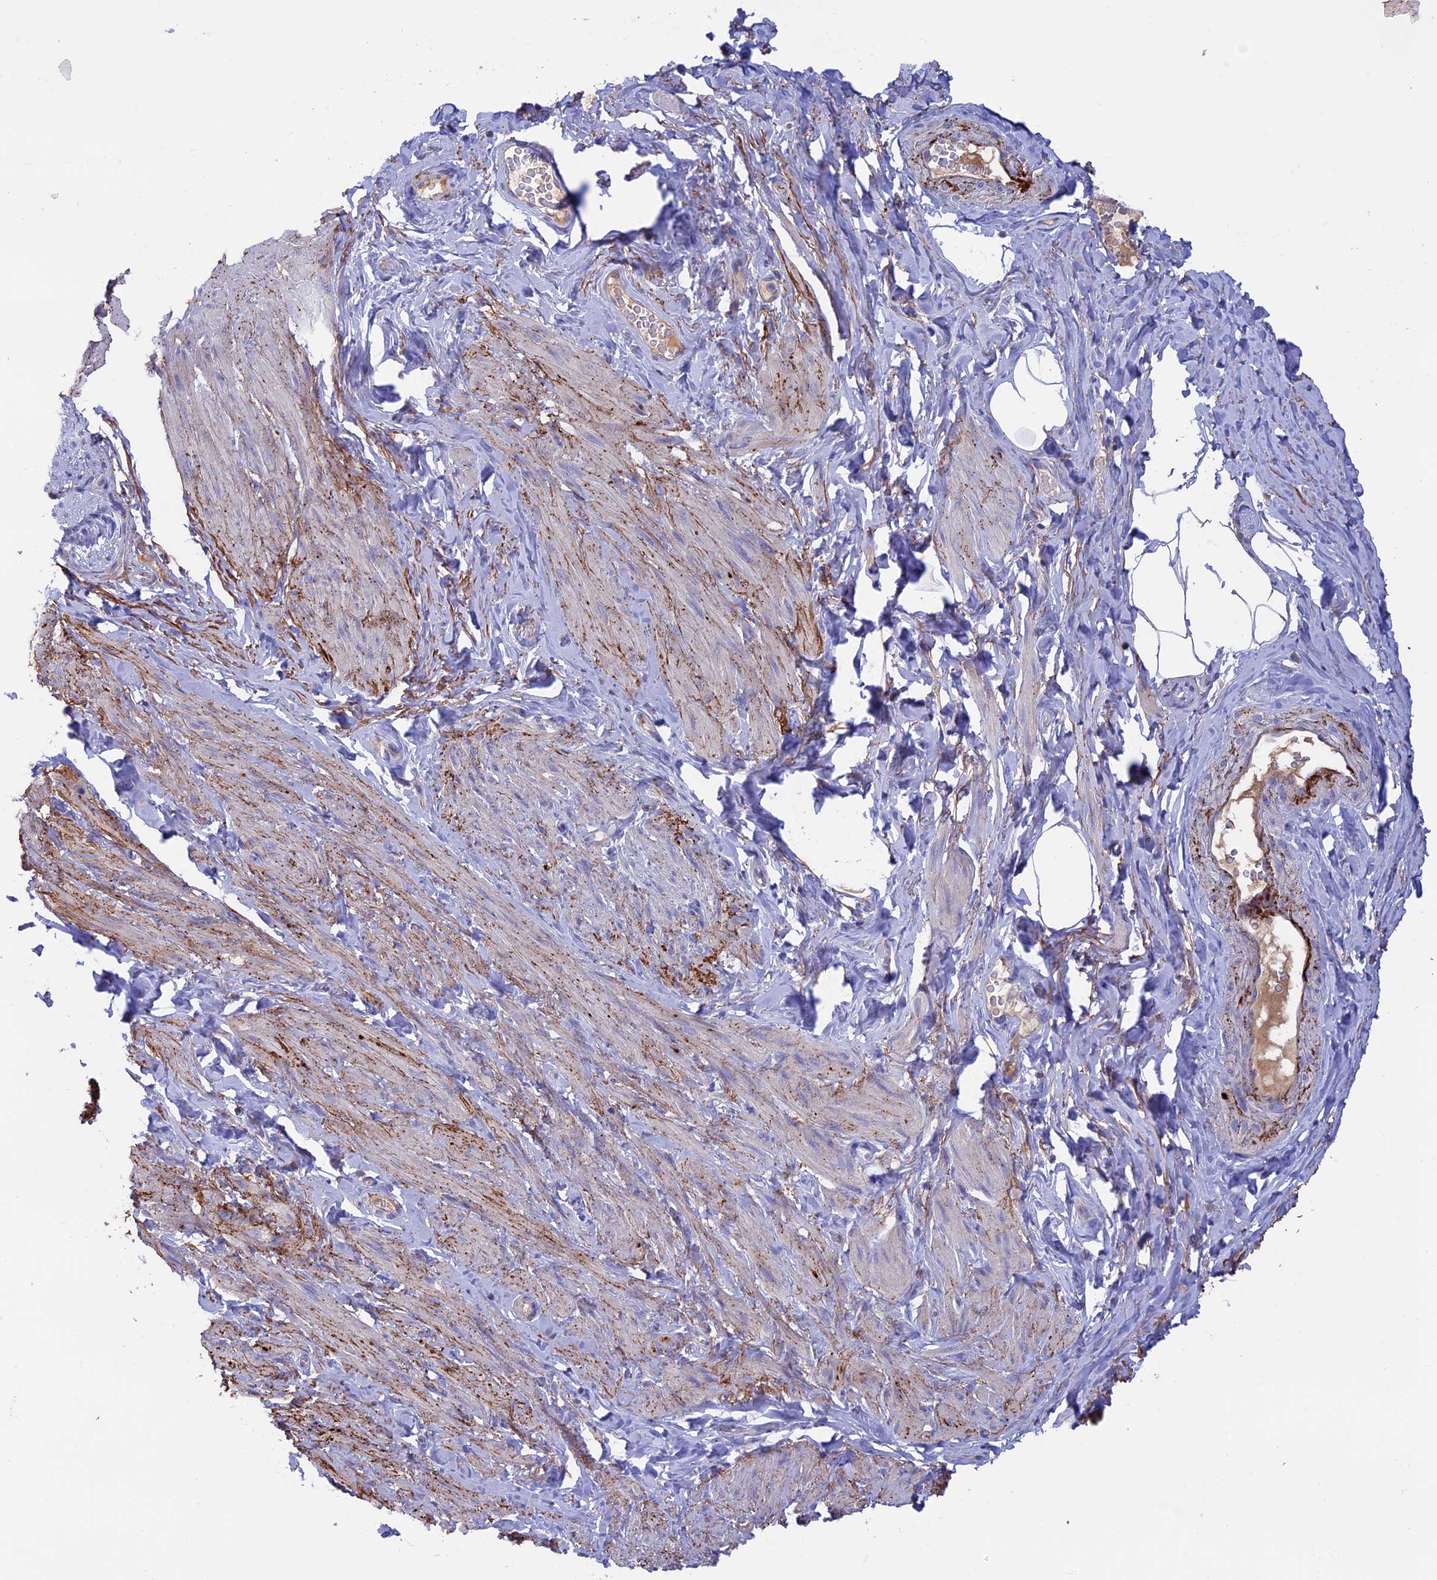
{"staining": {"intensity": "moderate", "quantity": "25%-75%", "location": "cytoplasmic/membranous"}, "tissue": "smooth muscle", "cell_type": "Smooth muscle cells", "image_type": "normal", "snomed": [{"axis": "morphology", "description": "Normal tissue, NOS"}, {"axis": "topography", "description": "Smooth muscle"}, {"axis": "topography", "description": "Peripheral nerve tissue"}], "caption": "Smooth muscle stained with DAB immunohistochemistry displays medium levels of moderate cytoplasmic/membranous expression in approximately 25%-75% of smooth muscle cells.", "gene": "PTPN9", "patient": {"sex": "male", "age": 69}}